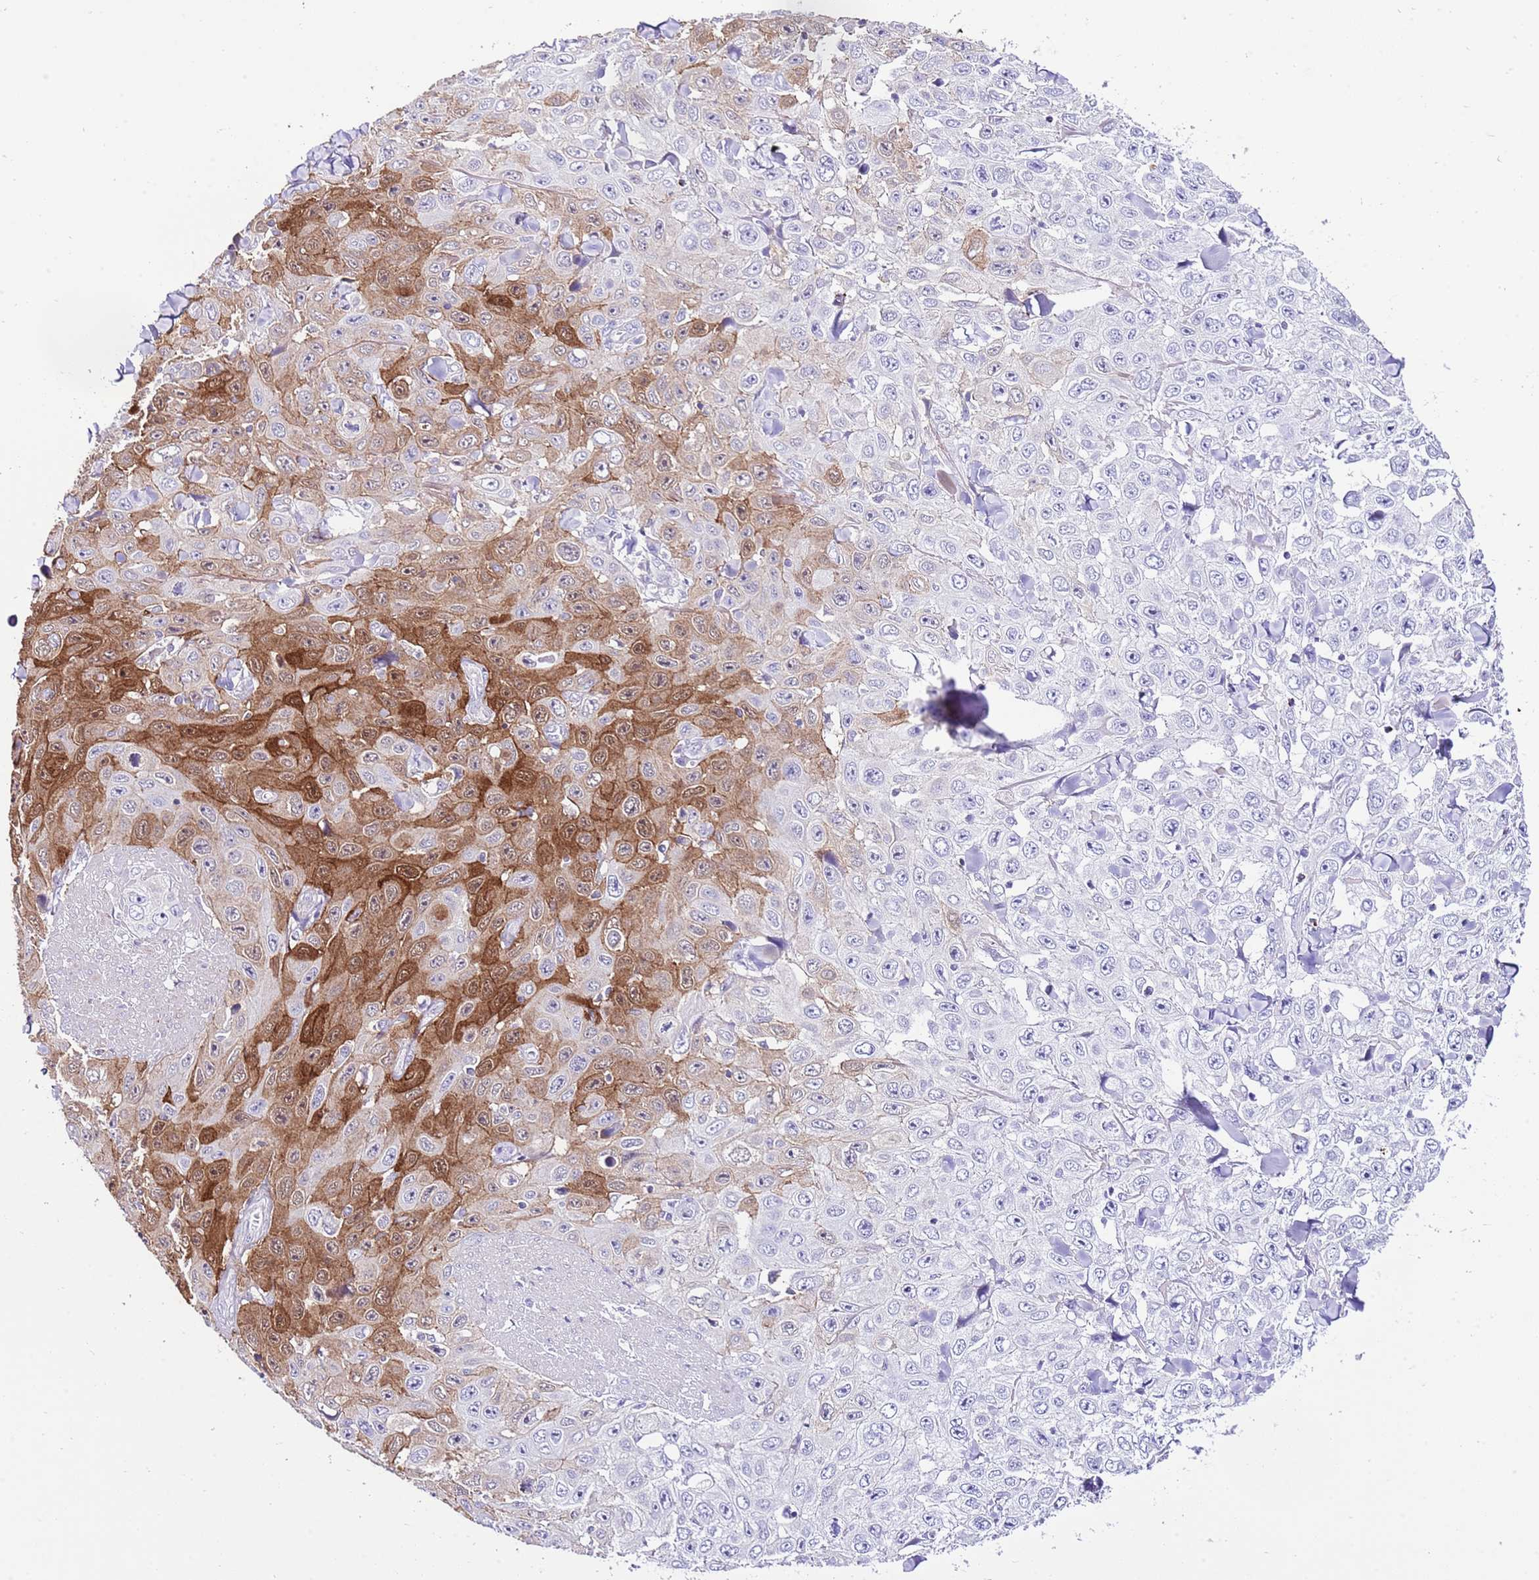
{"staining": {"intensity": "moderate", "quantity": "25%-75%", "location": "cytoplasmic/membranous,nuclear"}, "tissue": "skin cancer", "cell_type": "Tumor cells", "image_type": "cancer", "snomed": [{"axis": "morphology", "description": "Squamous cell carcinoma, NOS"}, {"axis": "topography", "description": "Skin"}], "caption": "Protein staining exhibits moderate cytoplasmic/membranous and nuclear positivity in approximately 25%-75% of tumor cells in skin cancer. Nuclei are stained in blue.", "gene": "ALDH3A1", "patient": {"sex": "male", "age": 82}}